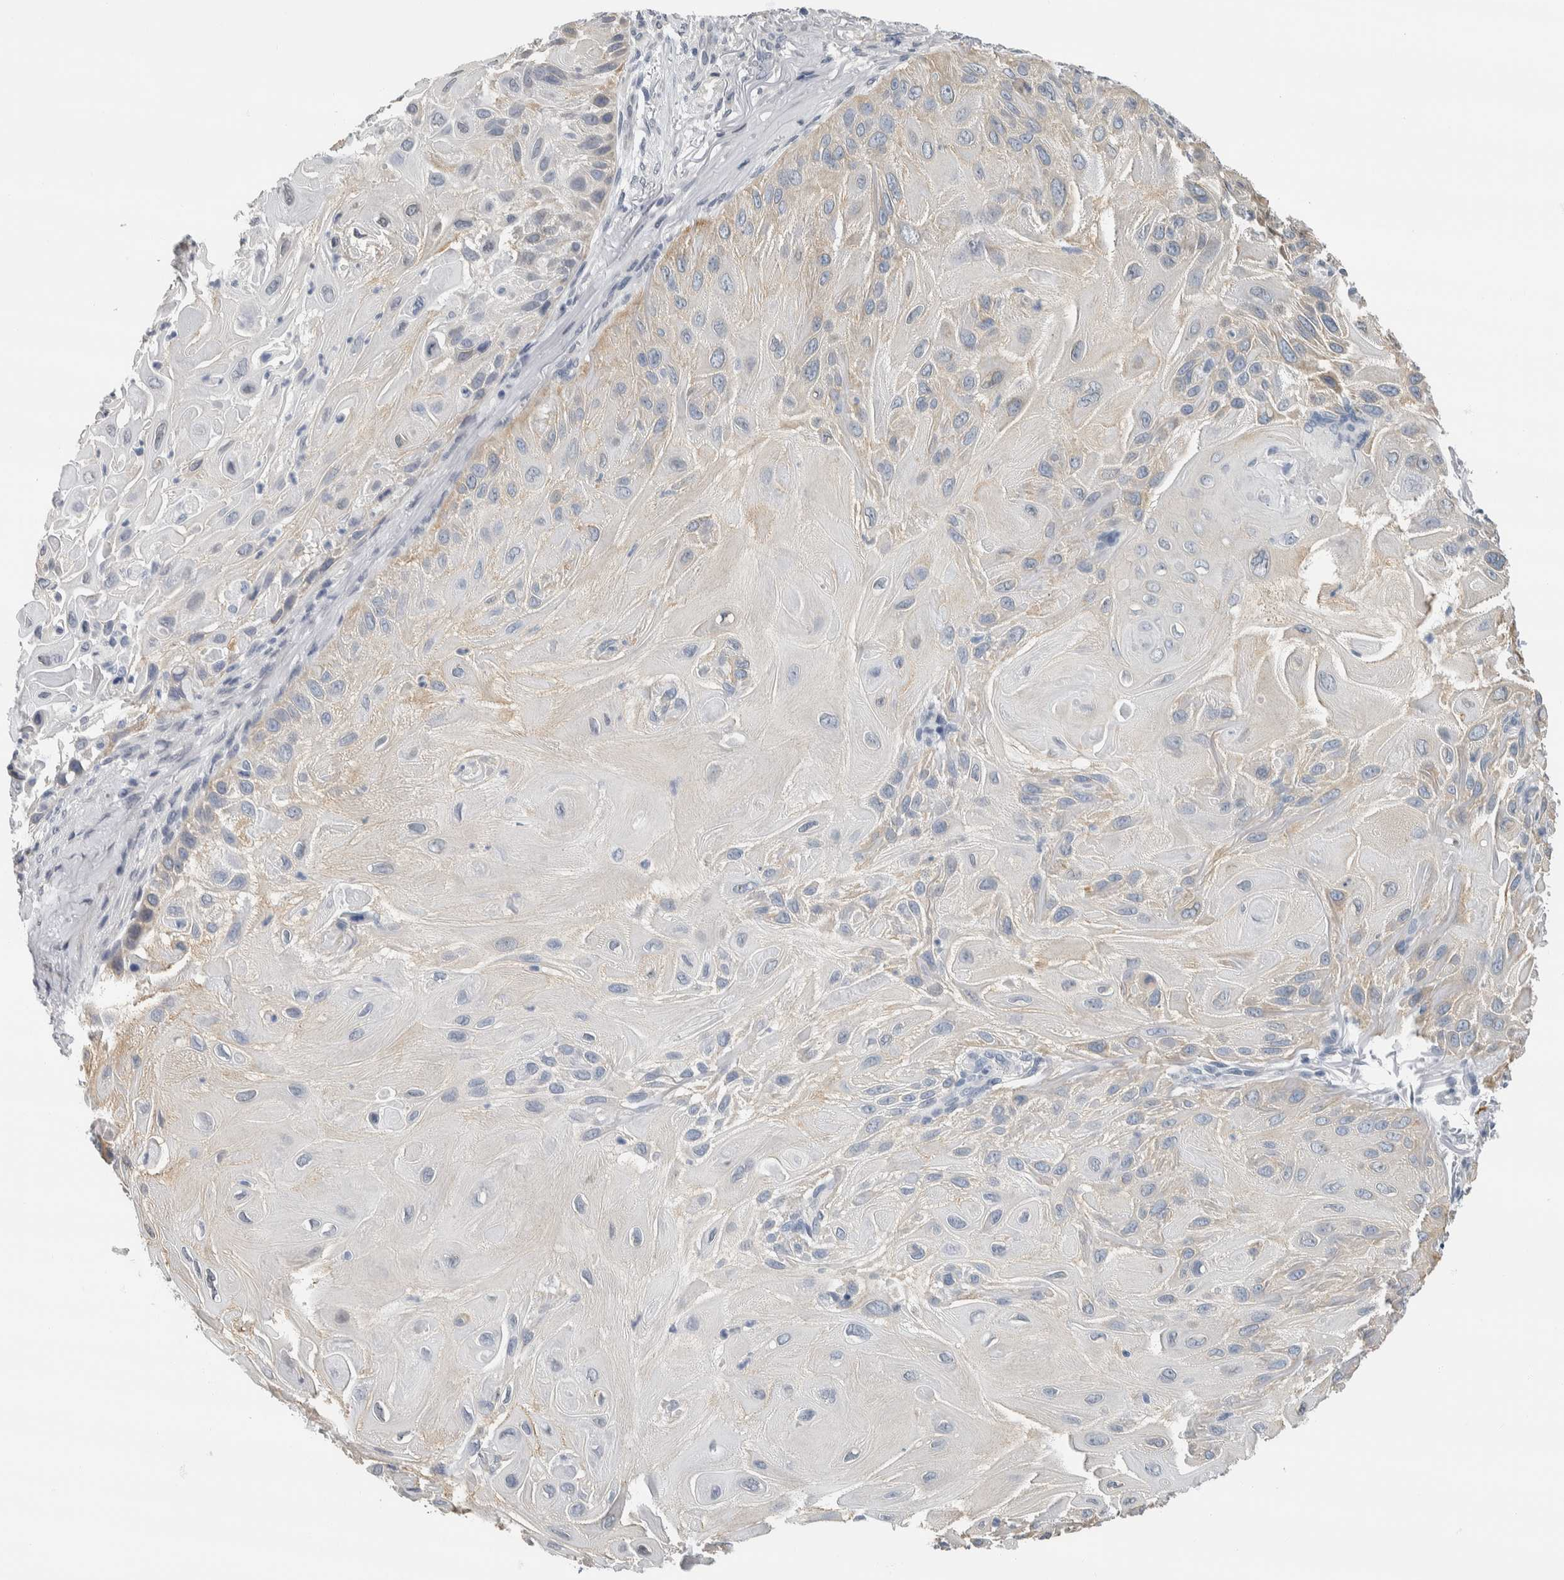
{"staining": {"intensity": "weak", "quantity": "<25%", "location": "cytoplasmic/membranous"}, "tissue": "skin cancer", "cell_type": "Tumor cells", "image_type": "cancer", "snomed": [{"axis": "morphology", "description": "Squamous cell carcinoma, NOS"}, {"axis": "topography", "description": "Skin"}], "caption": "Tumor cells are negative for brown protein staining in squamous cell carcinoma (skin).", "gene": "NEFM", "patient": {"sex": "female", "age": 77}}